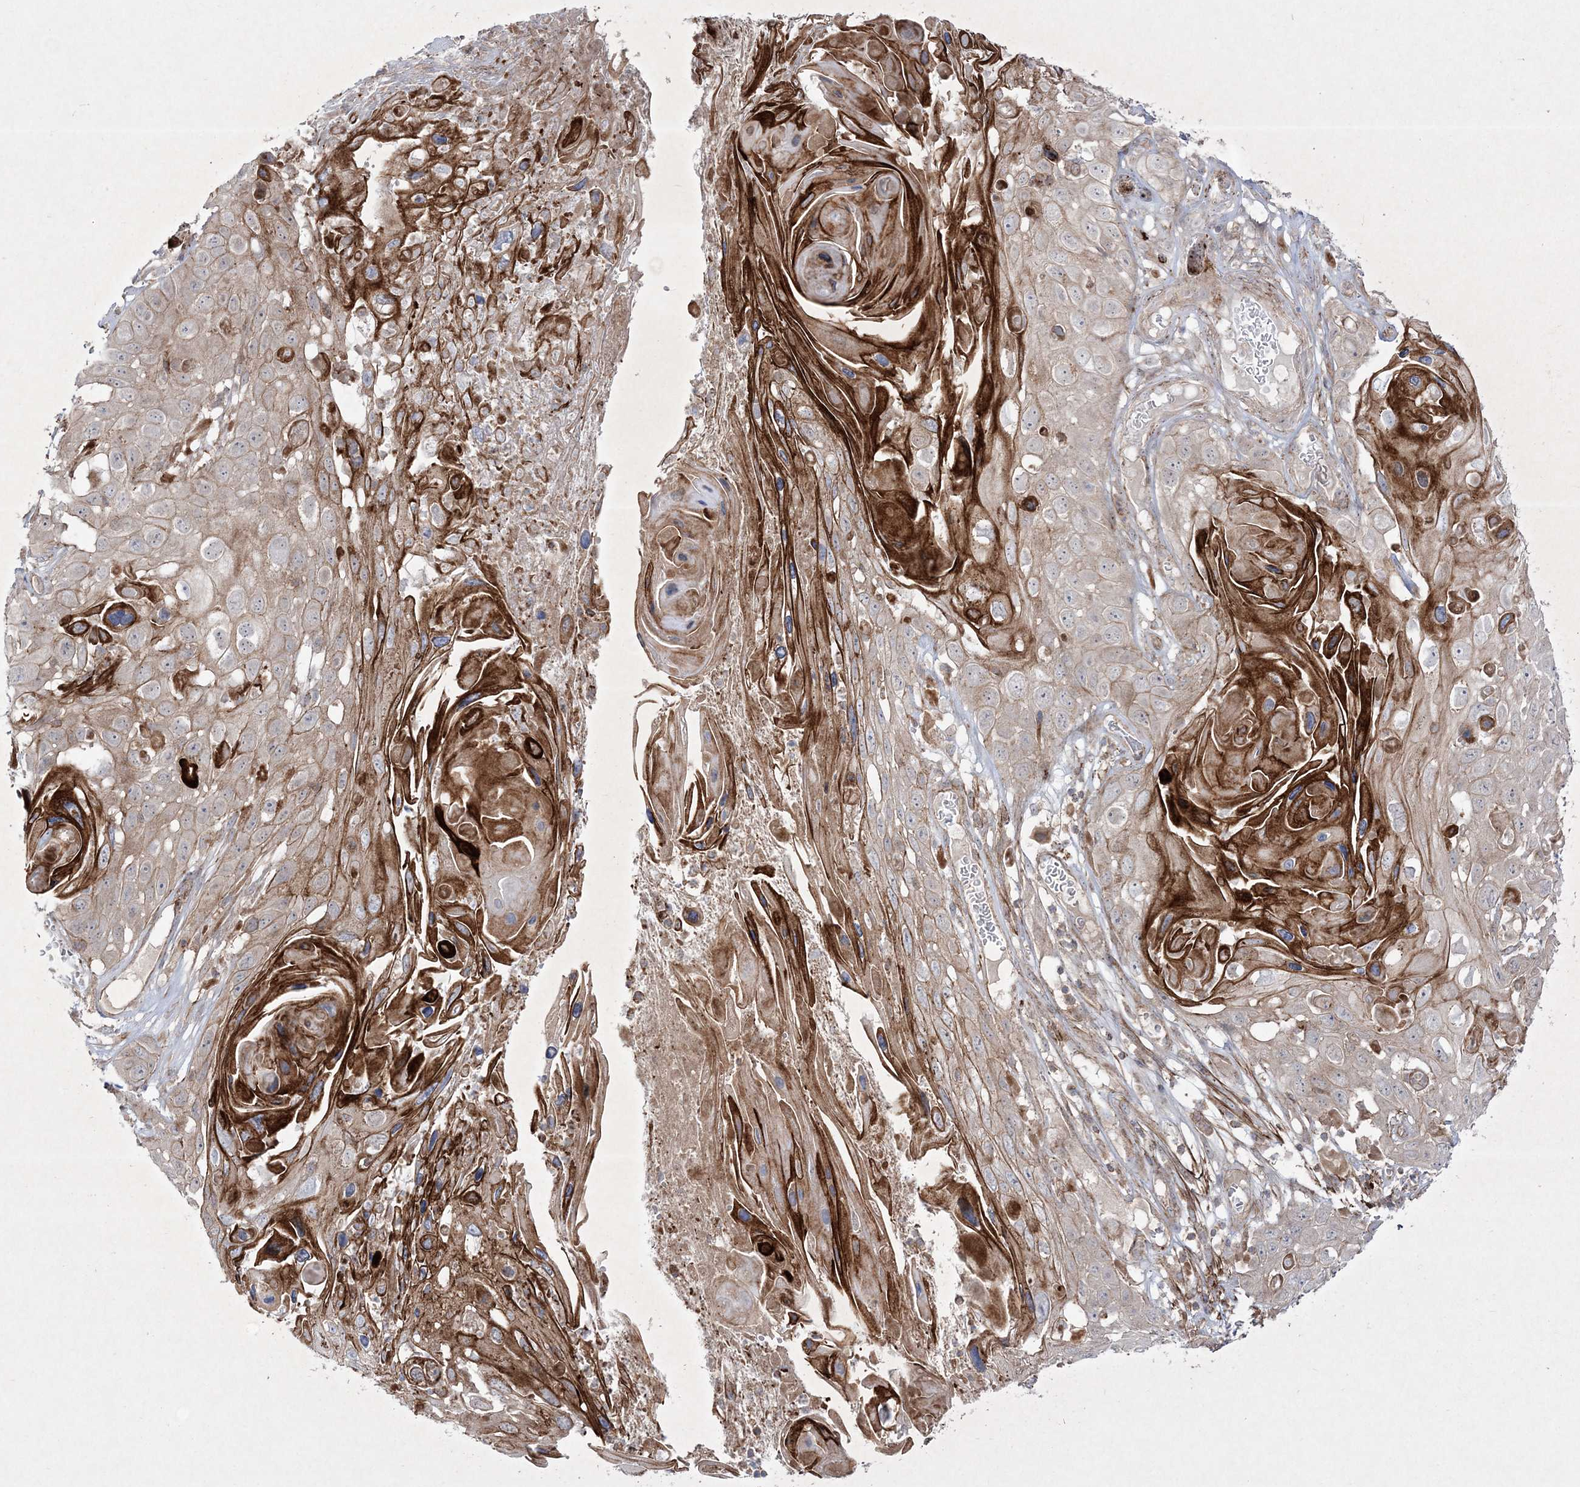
{"staining": {"intensity": "strong", "quantity": "25%-75%", "location": "cytoplasmic/membranous"}, "tissue": "skin cancer", "cell_type": "Tumor cells", "image_type": "cancer", "snomed": [{"axis": "morphology", "description": "Squamous cell carcinoma, NOS"}, {"axis": "topography", "description": "Skin"}], "caption": "Human skin cancer (squamous cell carcinoma) stained with a brown dye exhibits strong cytoplasmic/membranous positive staining in about 25%-75% of tumor cells.", "gene": "RICTOR", "patient": {"sex": "male", "age": 55}}